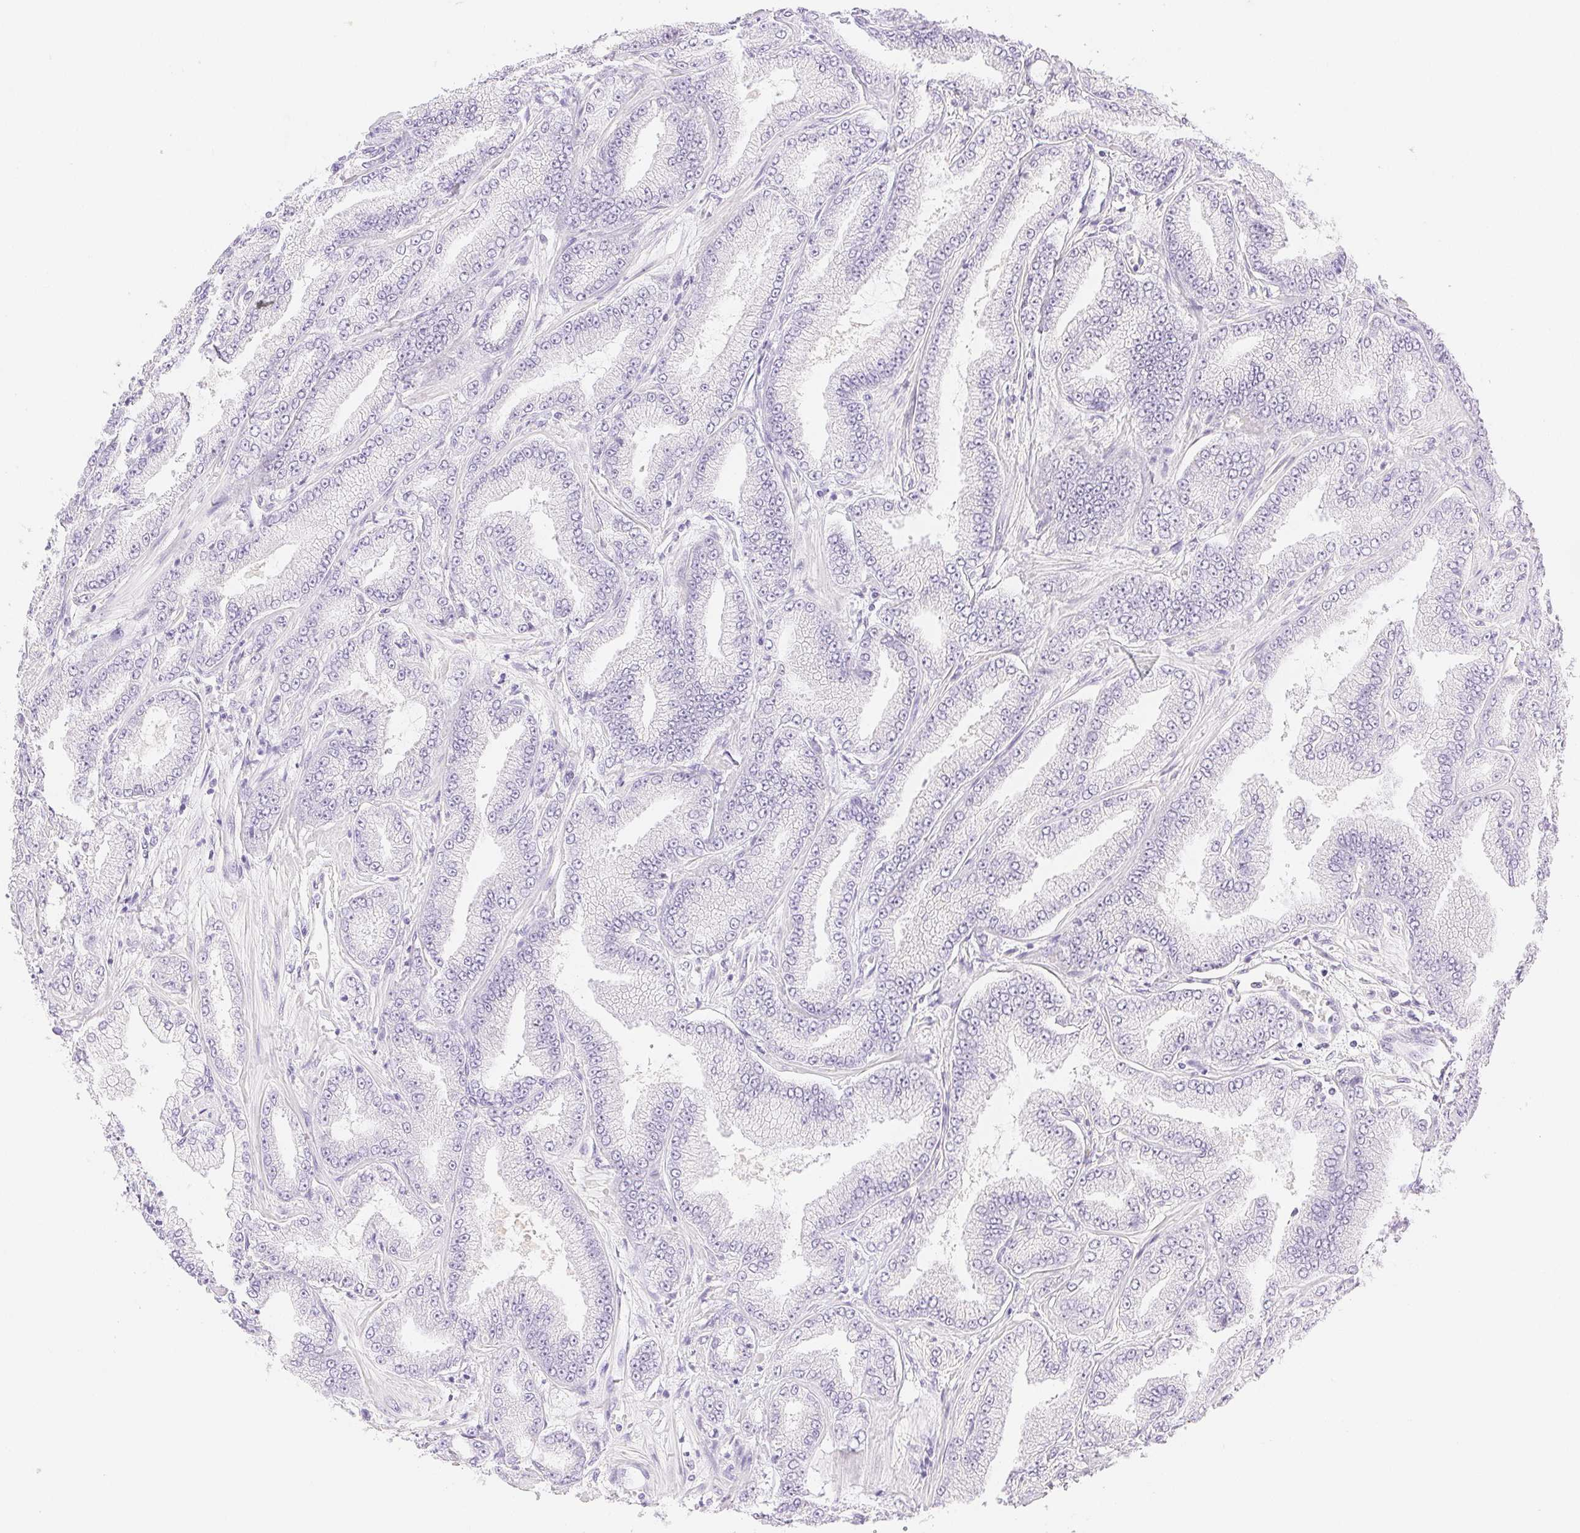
{"staining": {"intensity": "negative", "quantity": "none", "location": "none"}, "tissue": "prostate cancer", "cell_type": "Tumor cells", "image_type": "cancer", "snomed": [{"axis": "morphology", "description": "Adenocarcinoma, Low grade"}, {"axis": "topography", "description": "Prostate"}], "caption": "Human prostate cancer (adenocarcinoma (low-grade)) stained for a protein using IHC displays no expression in tumor cells.", "gene": "SPACA4", "patient": {"sex": "male", "age": 55}}